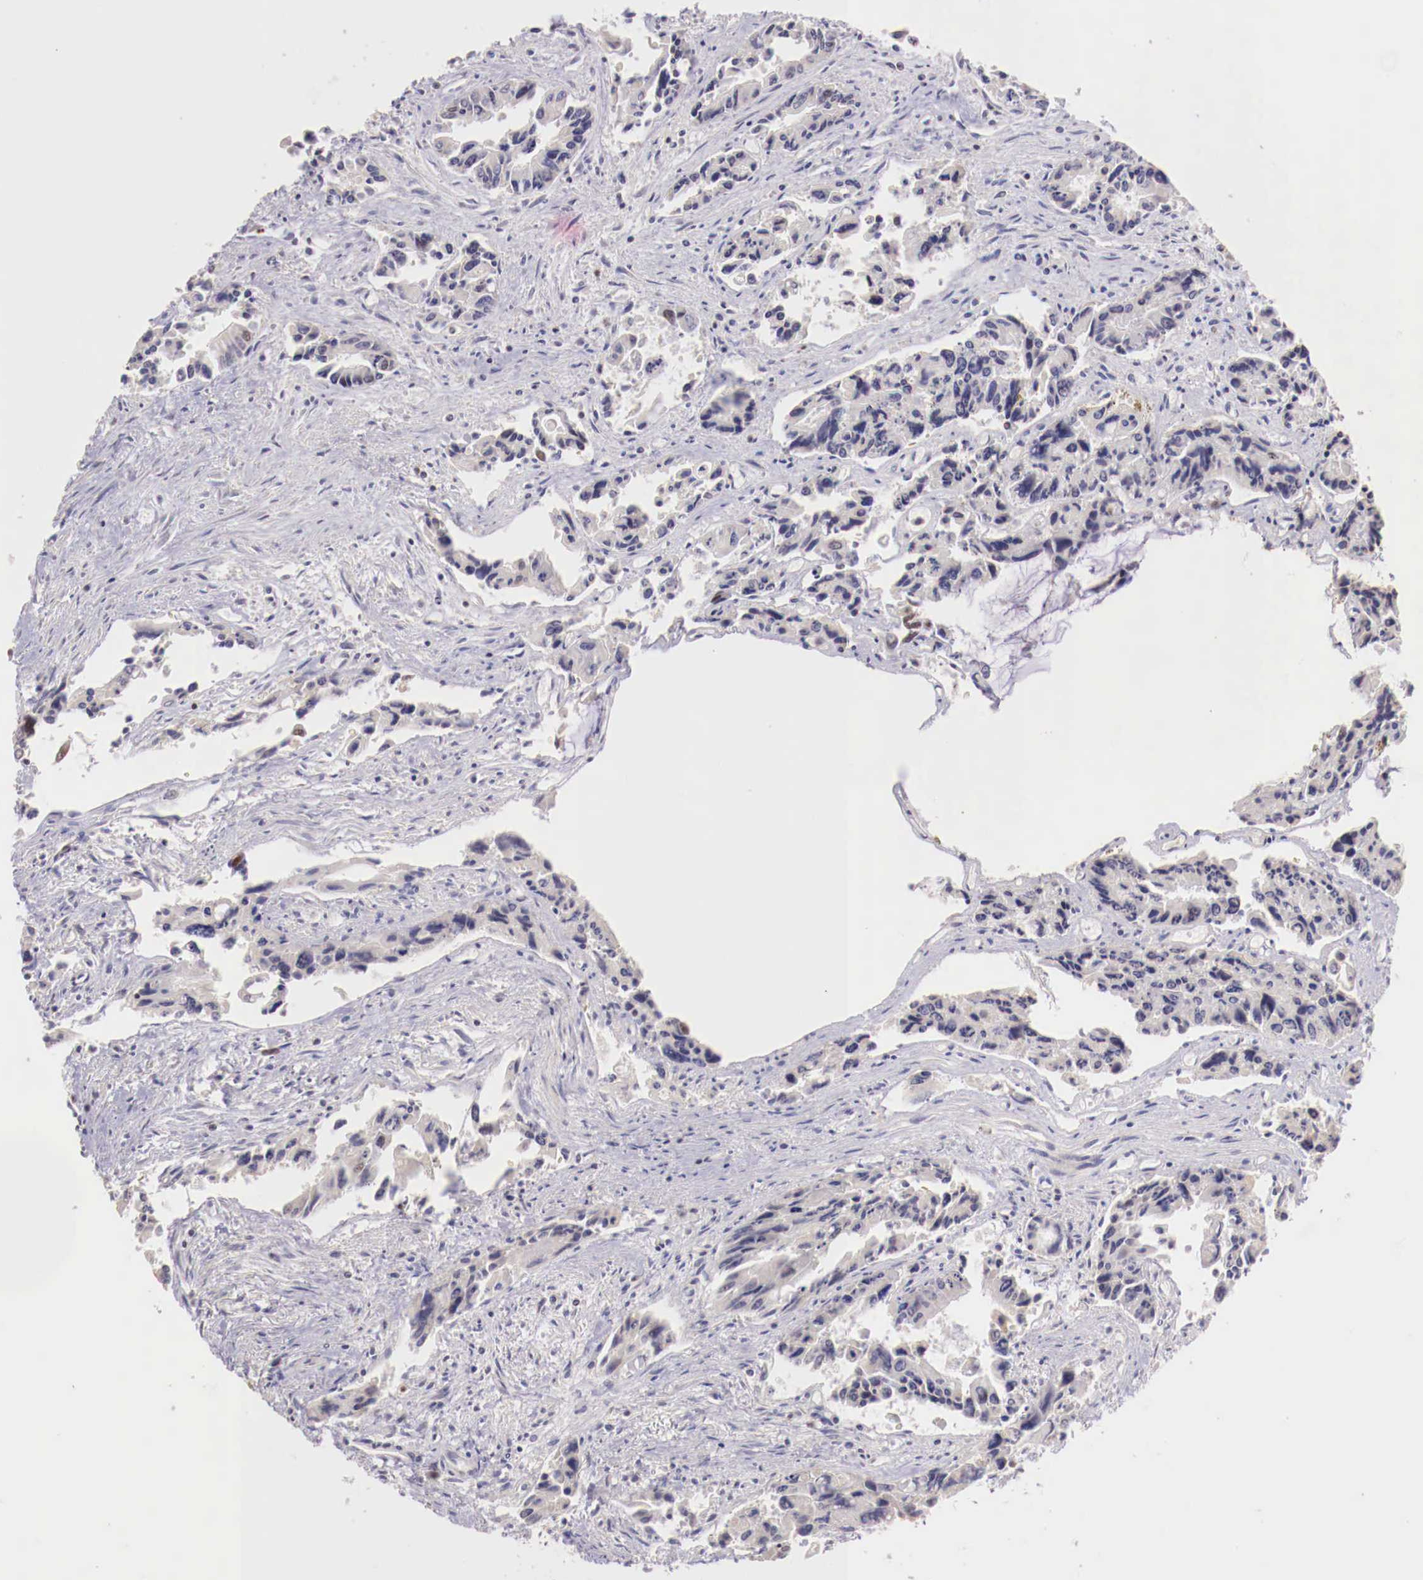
{"staining": {"intensity": "weak", "quantity": "25%-75%", "location": "nuclear"}, "tissue": "colorectal cancer", "cell_type": "Tumor cells", "image_type": "cancer", "snomed": [{"axis": "morphology", "description": "Adenocarcinoma, NOS"}, {"axis": "topography", "description": "Rectum"}], "caption": "High-power microscopy captured an immunohistochemistry (IHC) micrograph of adenocarcinoma (colorectal), revealing weak nuclear positivity in approximately 25%-75% of tumor cells.", "gene": "SP1", "patient": {"sex": "male", "age": 76}}